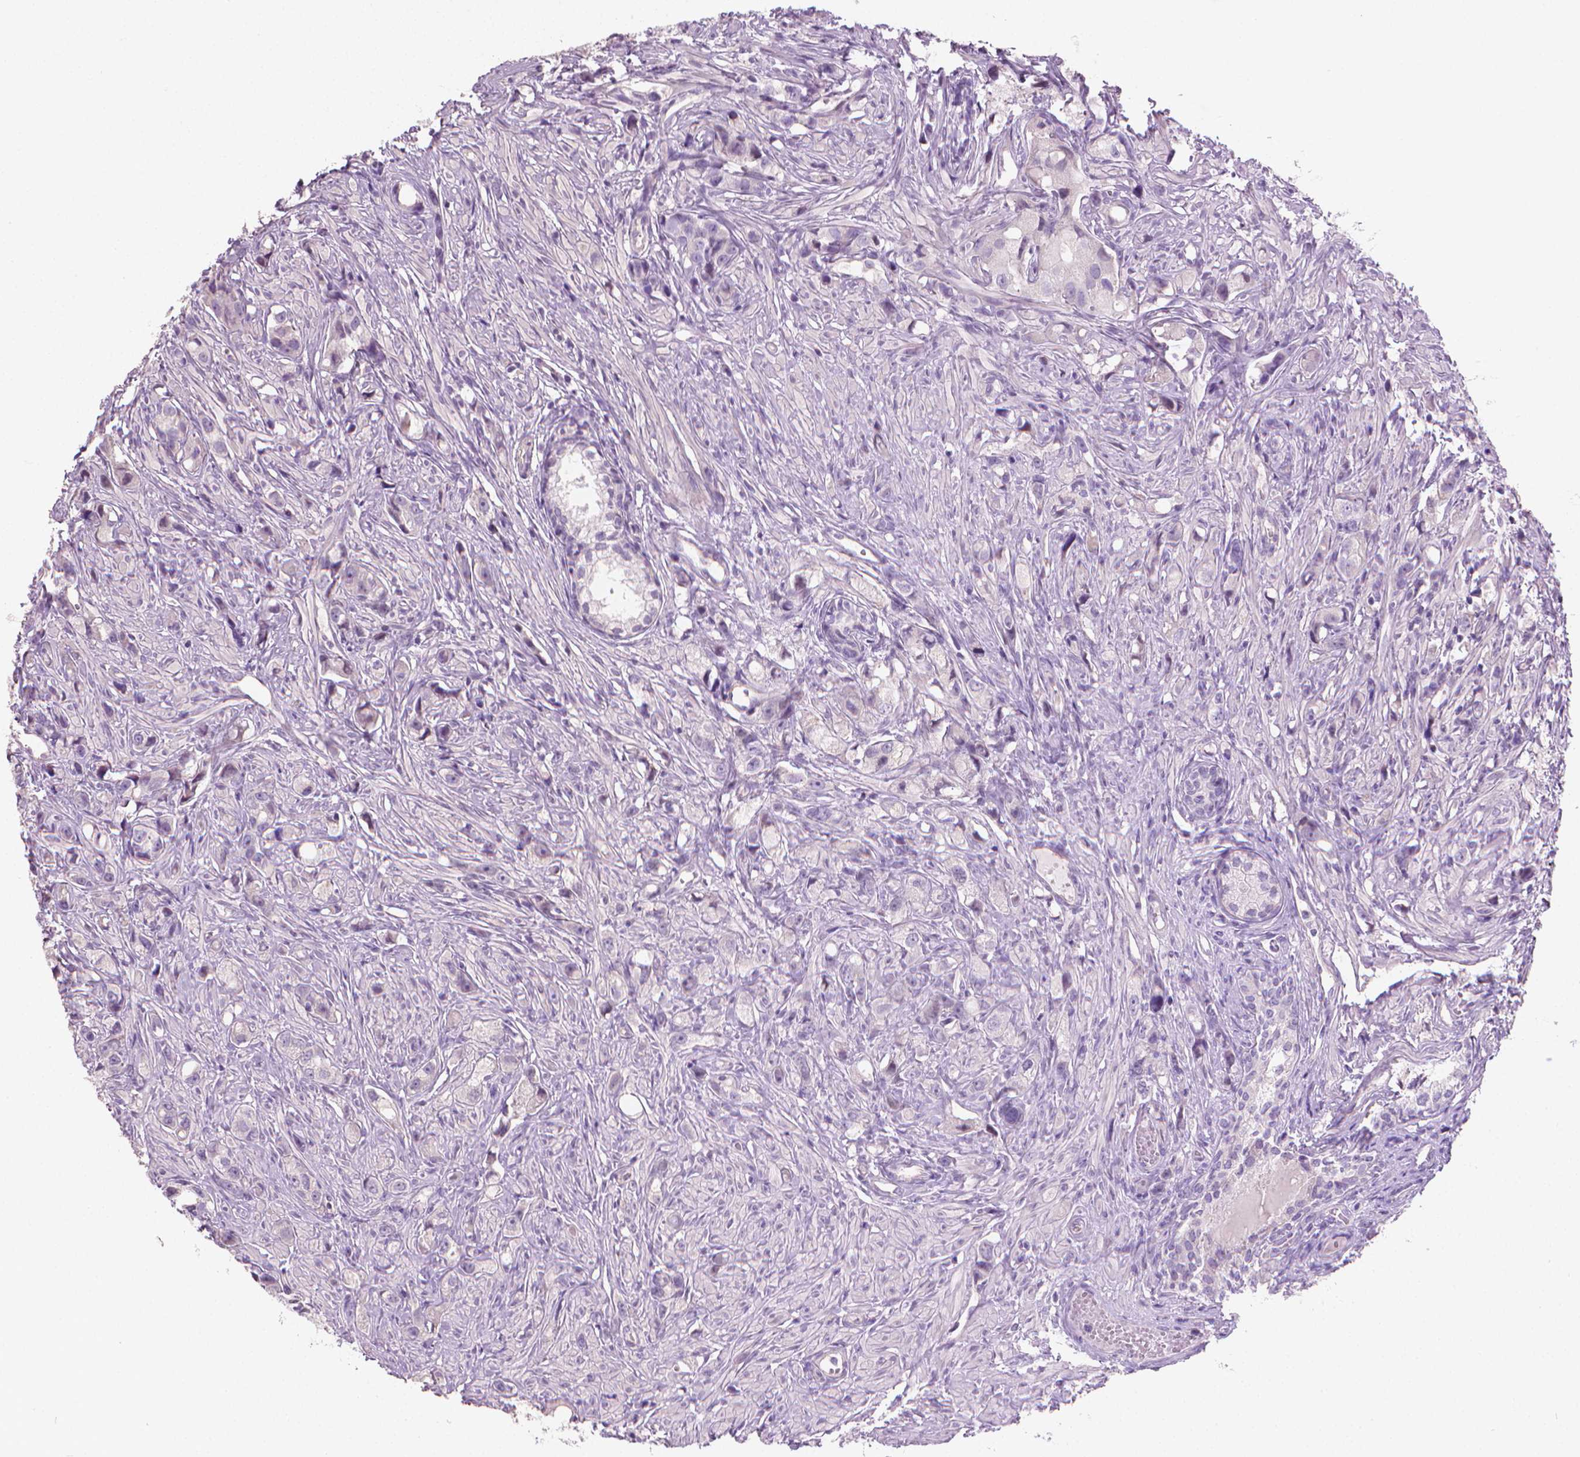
{"staining": {"intensity": "negative", "quantity": "none", "location": "none"}, "tissue": "prostate cancer", "cell_type": "Tumor cells", "image_type": "cancer", "snomed": [{"axis": "morphology", "description": "Adenocarcinoma, High grade"}, {"axis": "topography", "description": "Prostate"}], "caption": "IHC of prostate cancer (high-grade adenocarcinoma) displays no staining in tumor cells.", "gene": "CLXN", "patient": {"sex": "male", "age": 75}}